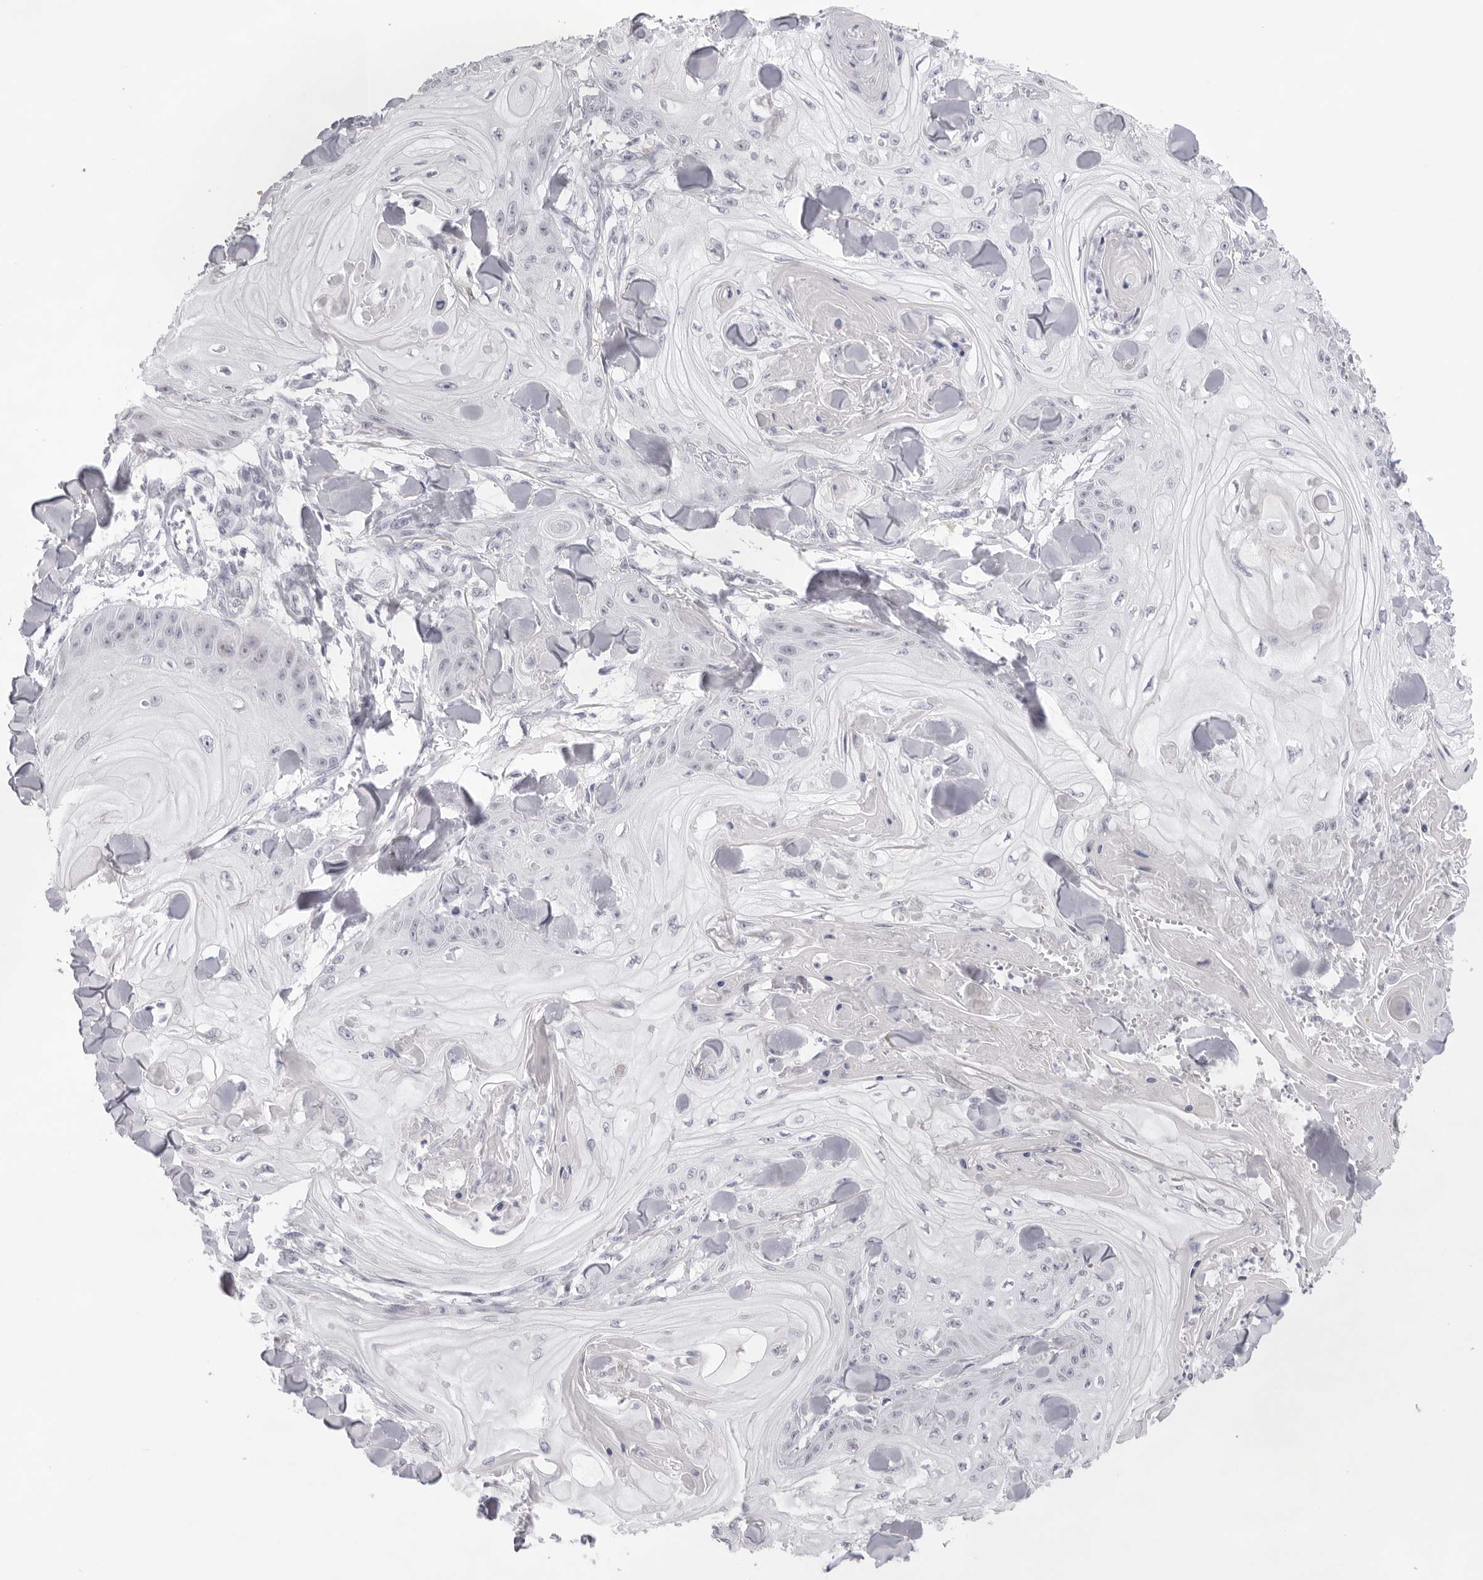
{"staining": {"intensity": "negative", "quantity": "none", "location": "none"}, "tissue": "skin cancer", "cell_type": "Tumor cells", "image_type": "cancer", "snomed": [{"axis": "morphology", "description": "Squamous cell carcinoma, NOS"}, {"axis": "topography", "description": "Skin"}], "caption": "Tumor cells show no significant protein staining in skin cancer (squamous cell carcinoma).", "gene": "KLK12", "patient": {"sex": "male", "age": 74}}